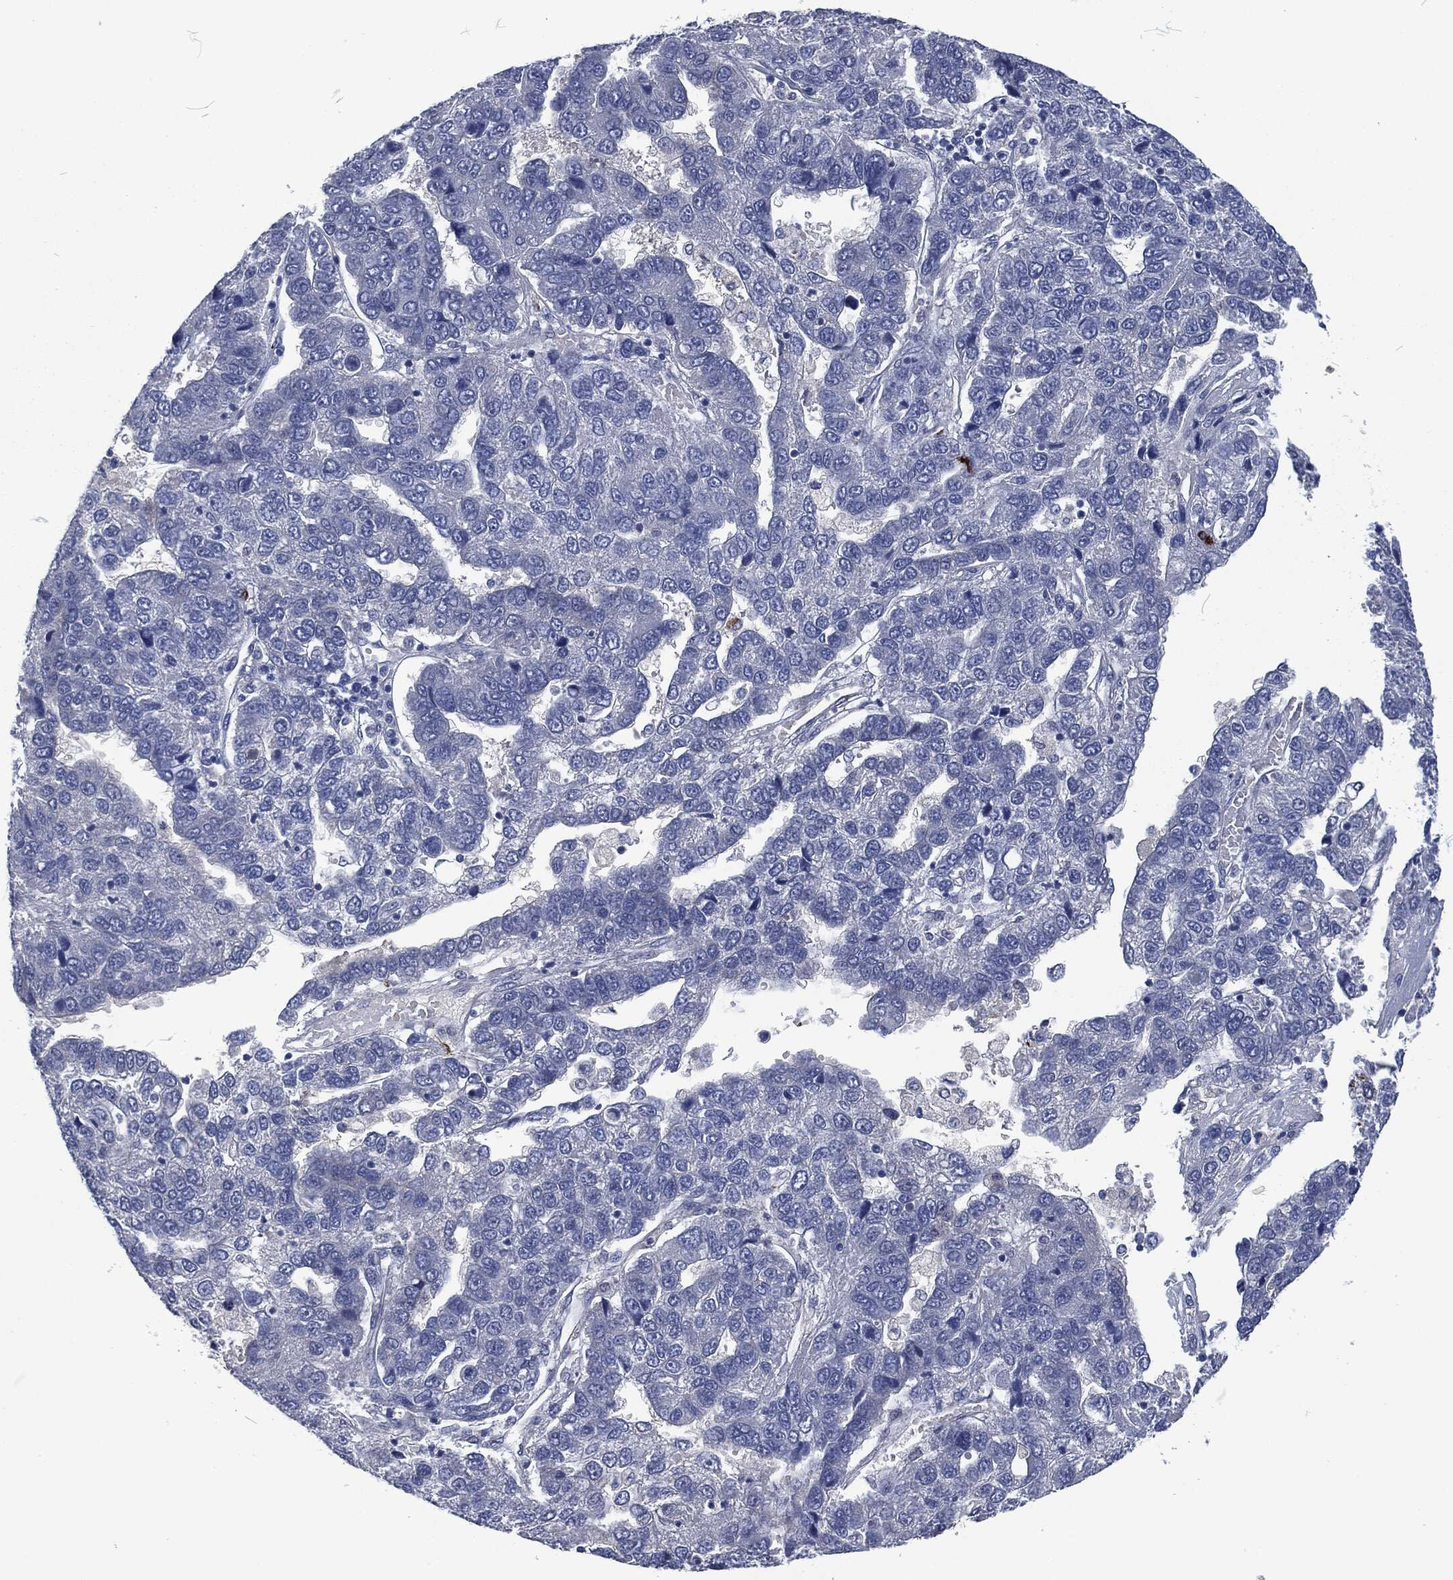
{"staining": {"intensity": "negative", "quantity": "none", "location": "none"}, "tissue": "pancreatic cancer", "cell_type": "Tumor cells", "image_type": "cancer", "snomed": [{"axis": "morphology", "description": "Adenocarcinoma, NOS"}, {"axis": "topography", "description": "Pancreas"}], "caption": "A high-resolution image shows immunohistochemistry (IHC) staining of pancreatic adenocarcinoma, which reveals no significant positivity in tumor cells.", "gene": "MPO", "patient": {"sex": "female", "age": 61}}